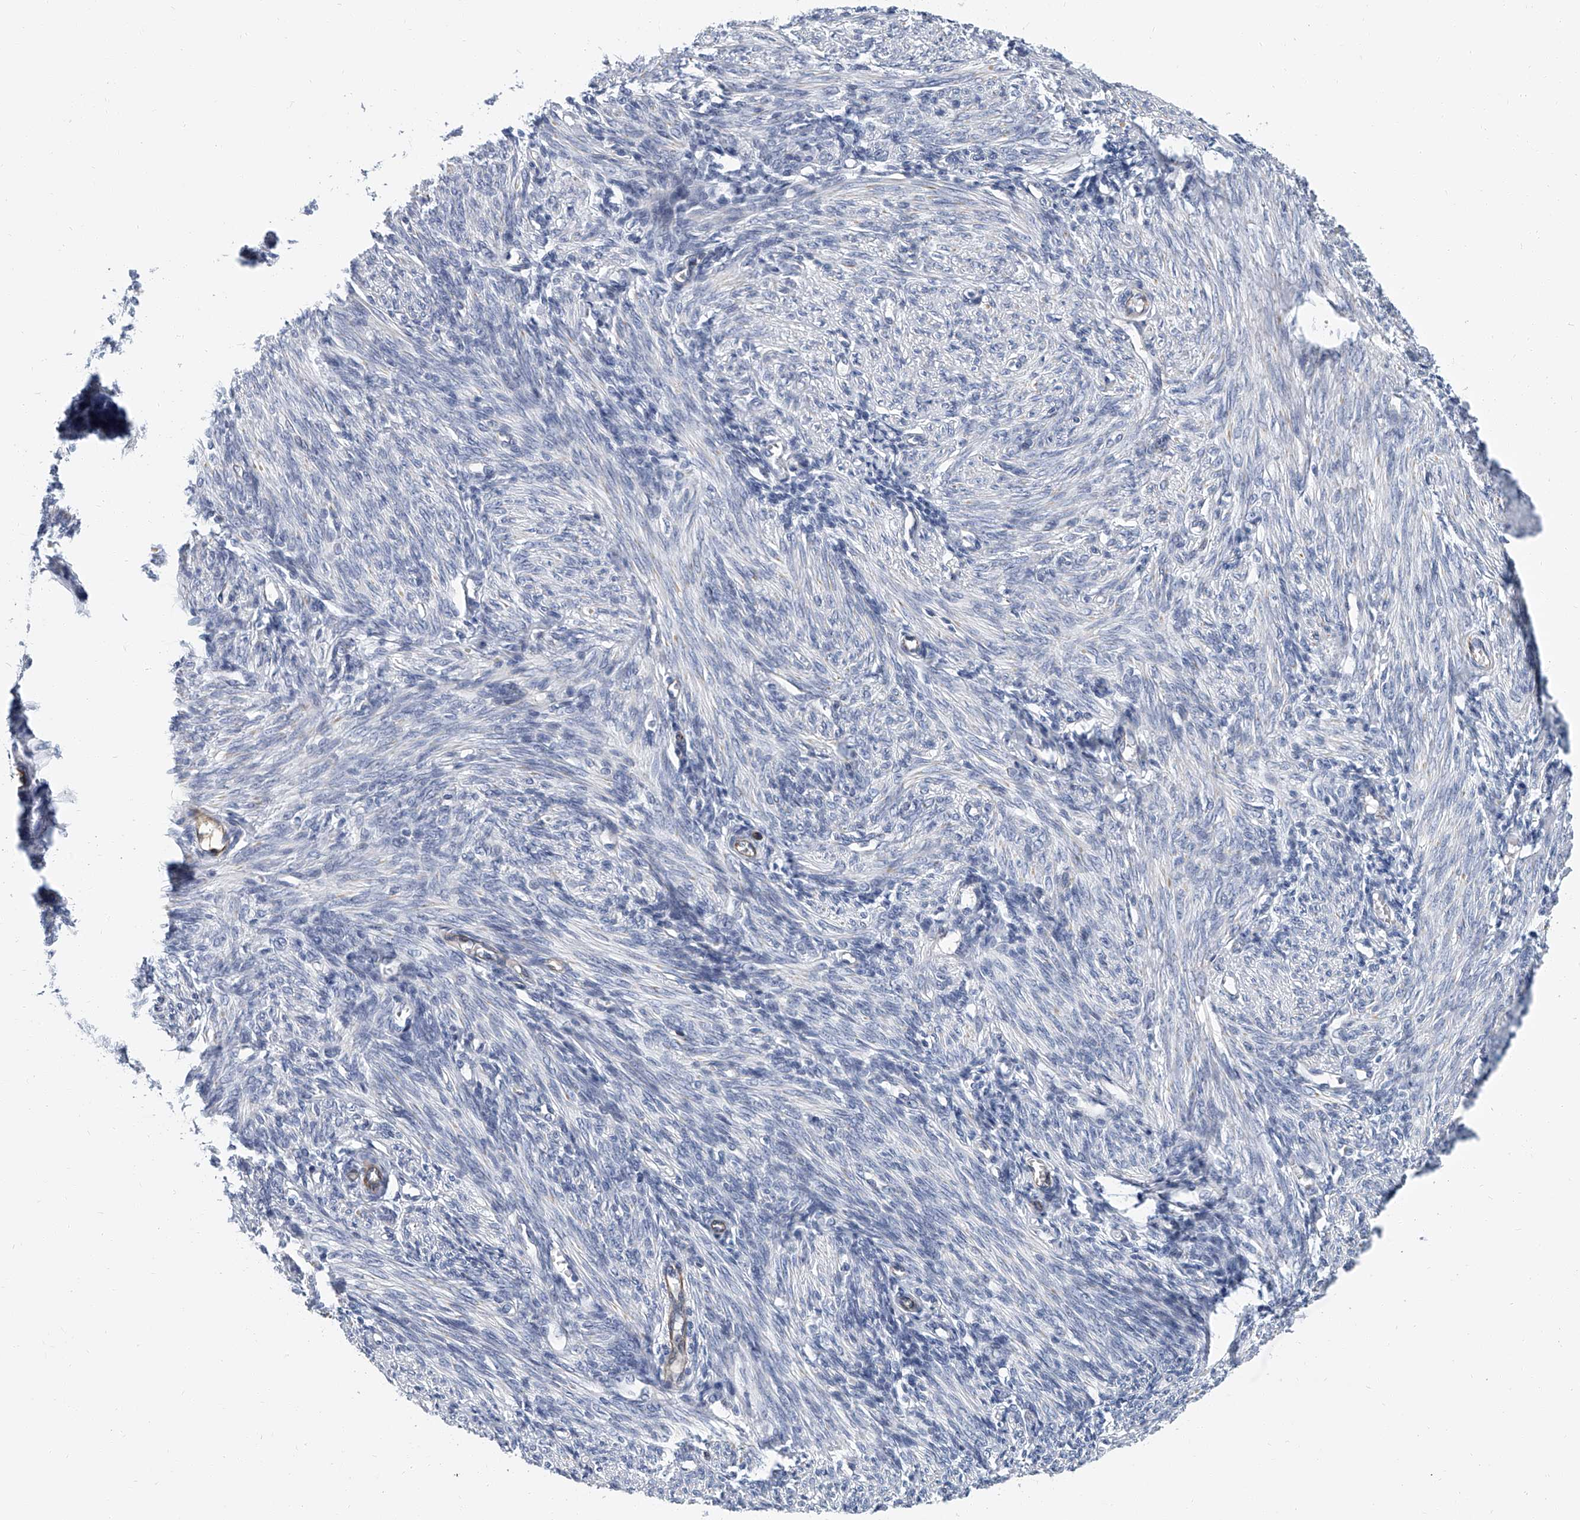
{"staining": {"intensity": "negative", "quantity": "none", "location": "none"}, "tissue": "endometrium", "cell_type": "Cells in endometrial stroma", "image_type": "normal", "snomed": [{"axis": "morphology", "description": "Normal tissue, NOS"}, {"axis": "topography", "description": "Endometrium"}], "caption": "IHC image of benign endometrium: human endometrium stained with DAB reveals no significant protein expression in cells in endometrial stroma.", "gene": "KIRREL1", "patient": {"sex": "female", "age": 77}}